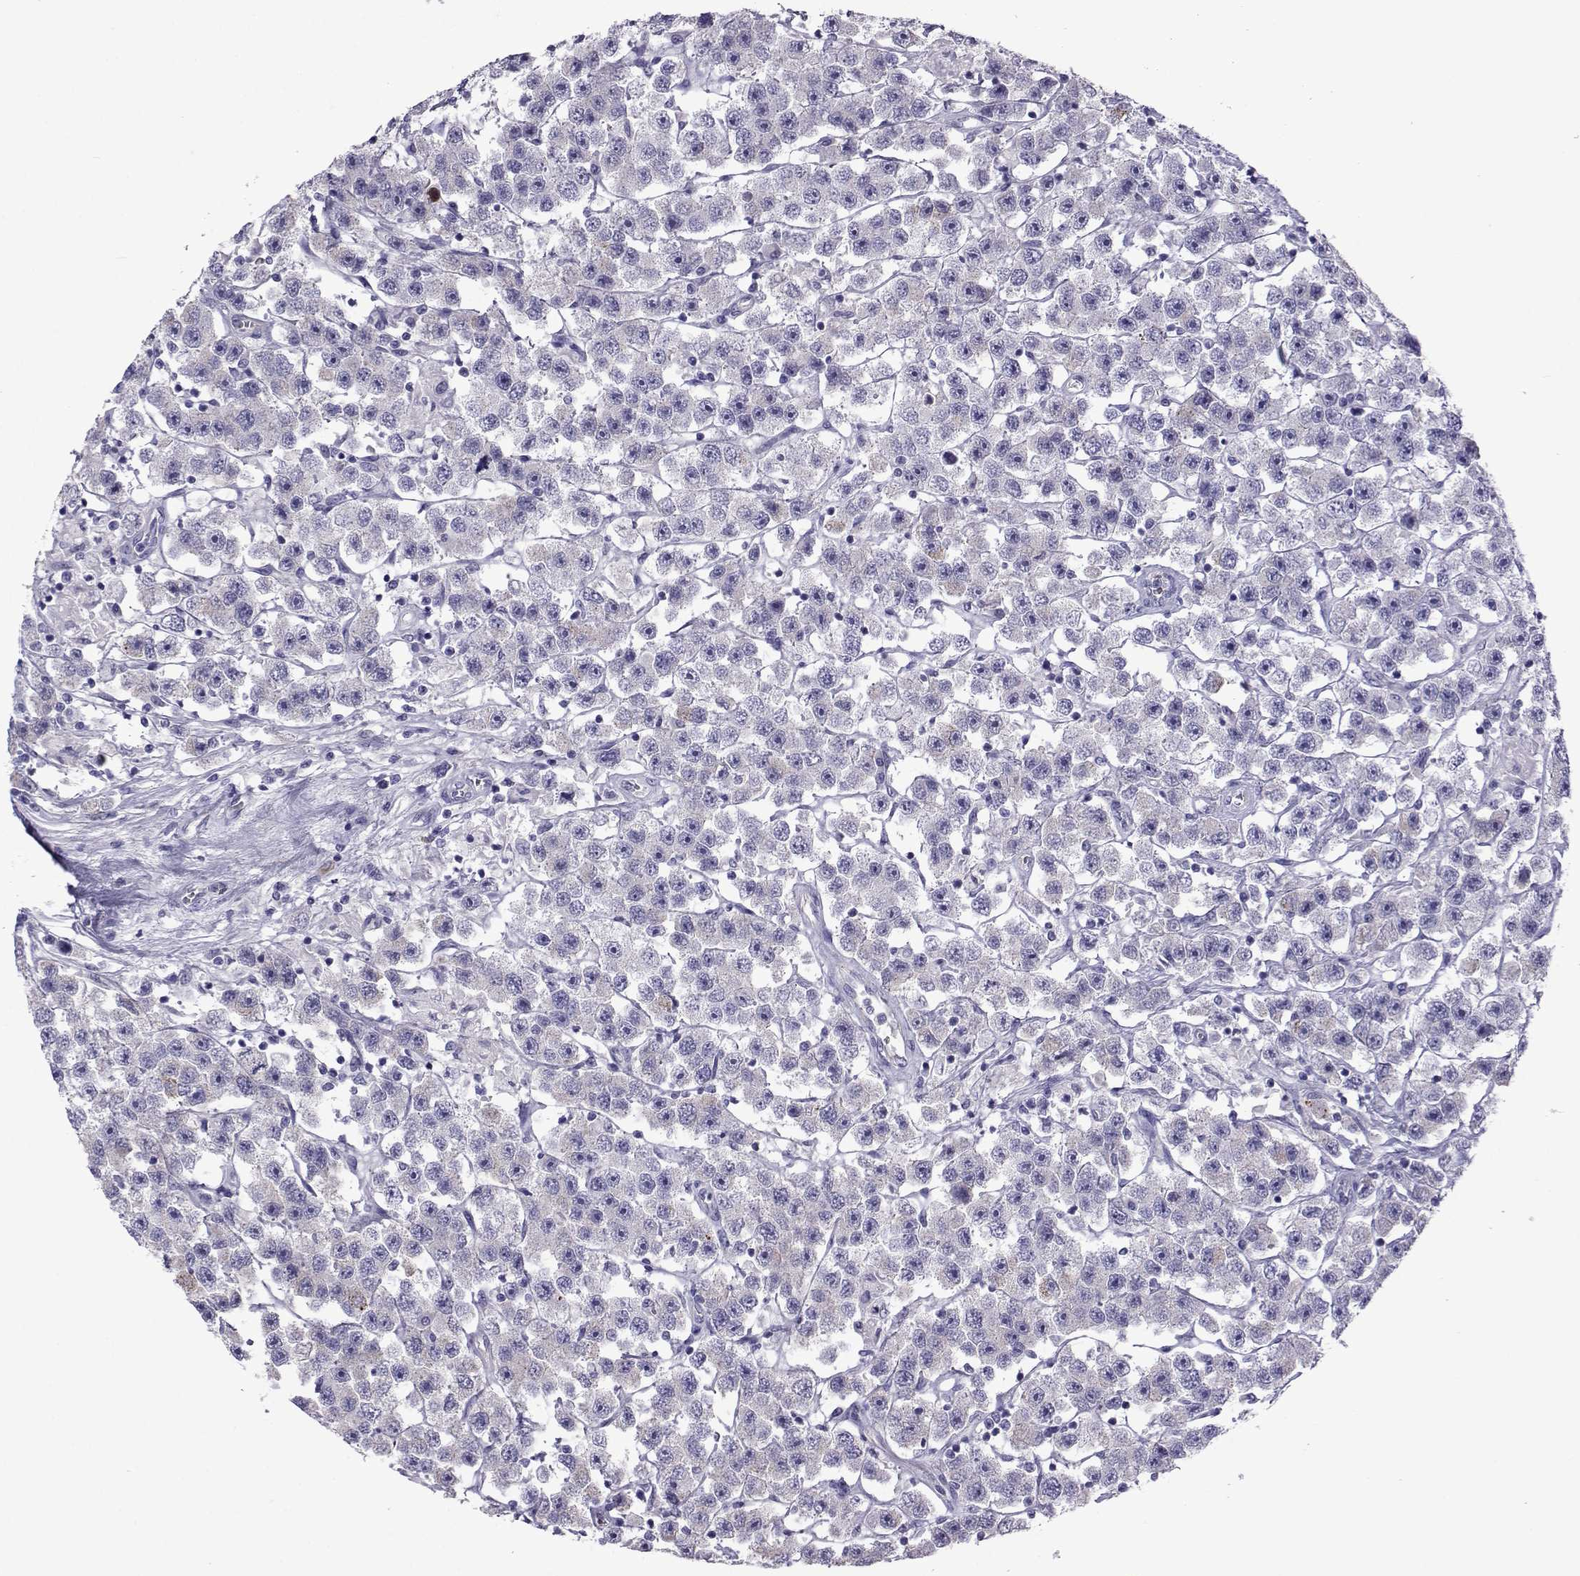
{"staining": {"intensity": "negative", "quantity": "none", "location": "none"}, "tissue": "testis cancer", "cell_type": "Tumor cells", "image_type": "cancer", "snomed": [{"axis": "morphology", "description": "Seminoma, NOS"}, {"axis": "topography", "description": "Testis"}], "caption": "Protein analysis of testis cancer (seminoma) reveals no significant expression in tumor cells.", "gene": "COL22A1", "patient": {"sex": "male", "age": 45}}